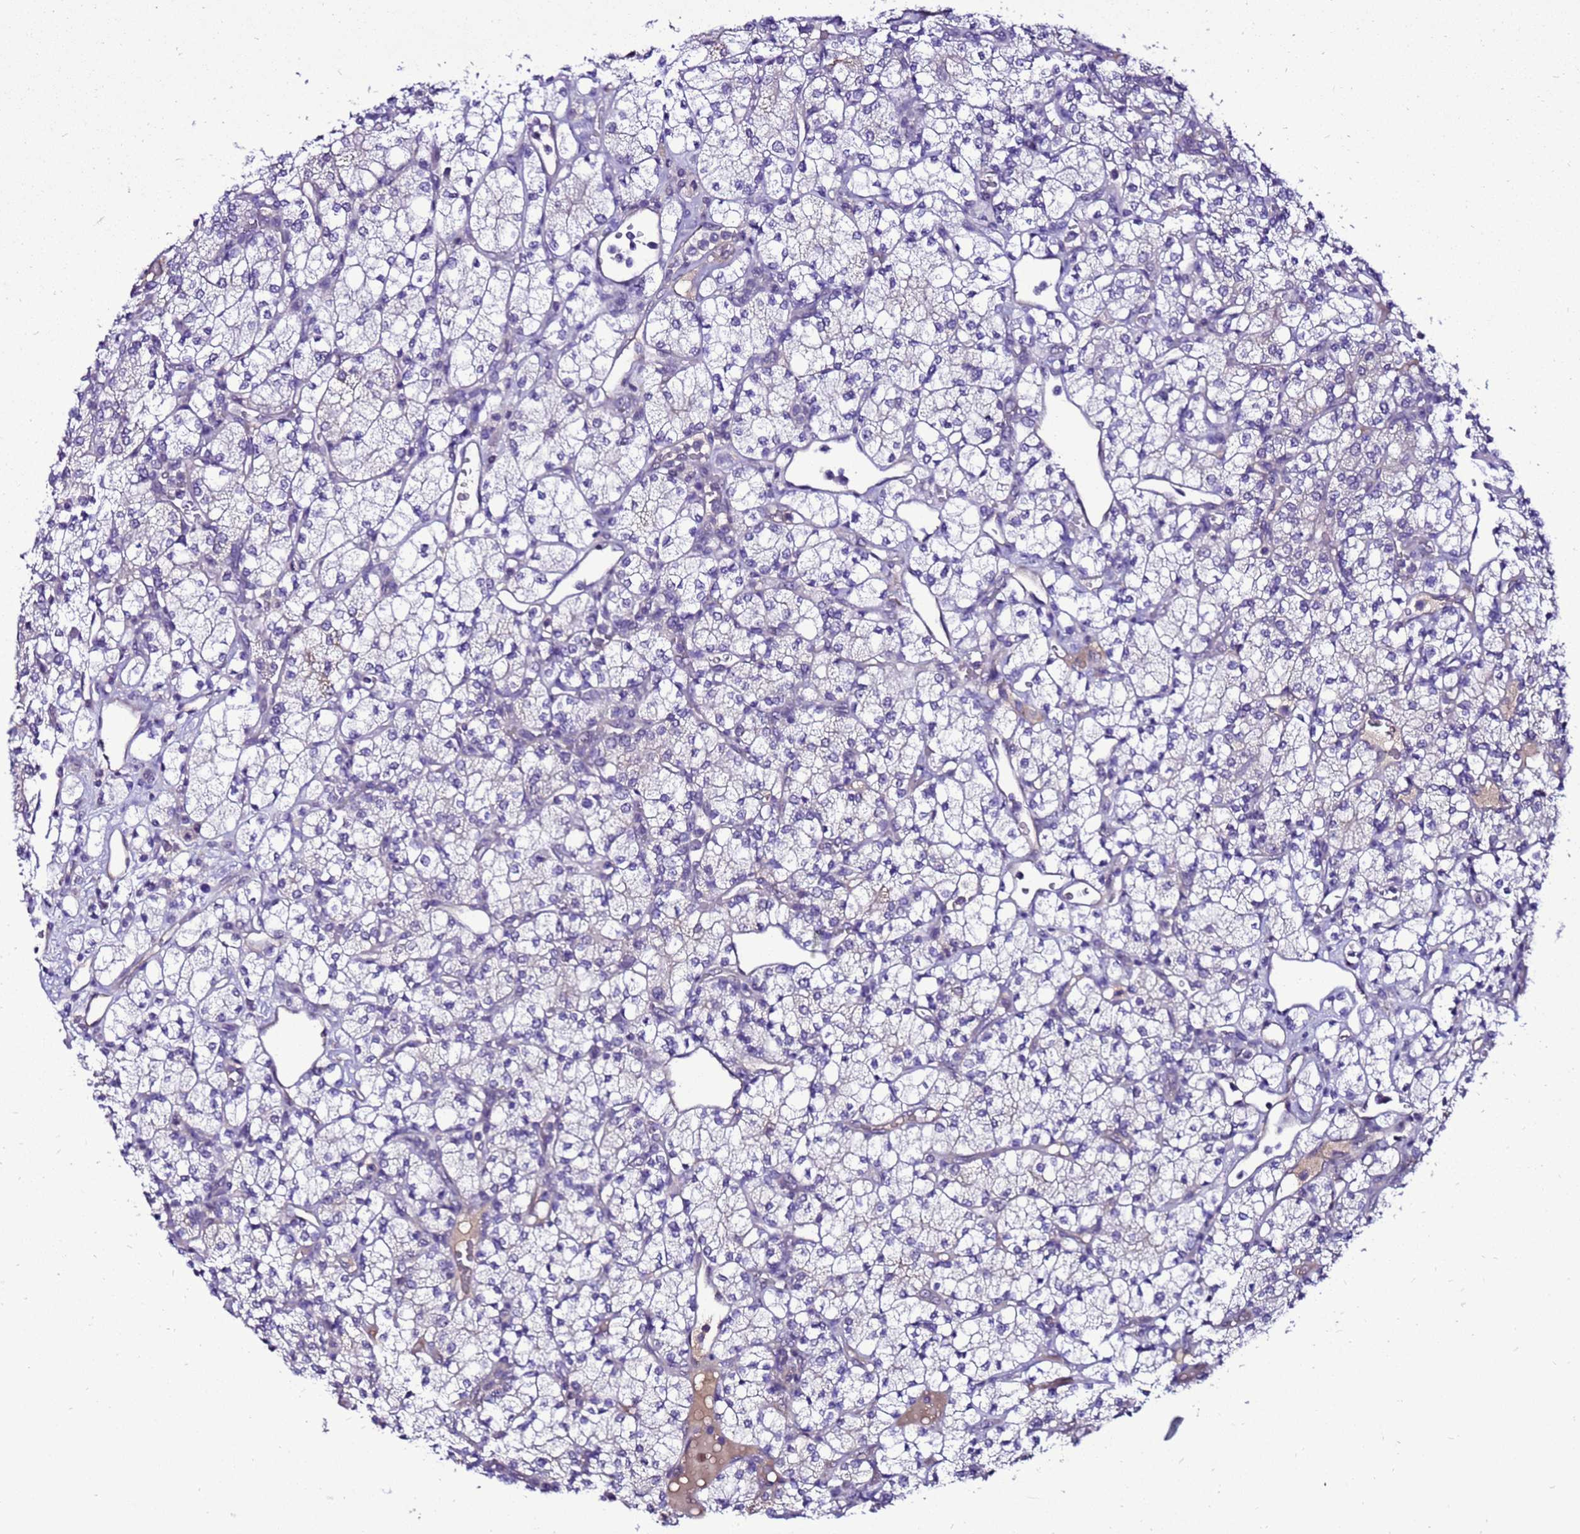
{"staining": {"intensity": "negative", "quantity": "none", "location": "none"}, "tissue": "renal cancer", "cell_type": "Tumor cells", "image_type": "cancer", "snomed": [{"axis": "morphology", "description": "Adenocarcinoma, NOS"}, {"axis": "topography", "description": "Kidney"}], "caption": "Immunohistochemistry (IHC) micrograph of human adenocarcinoma (renal) stained for a protein (brown), which exhibits no expression in tumor cells. (DAB (3,3'-diaminobenzidine) IHC, high magnification).", "gene": "C19orf47", "patient": {"sex": "male", "age": 77}}